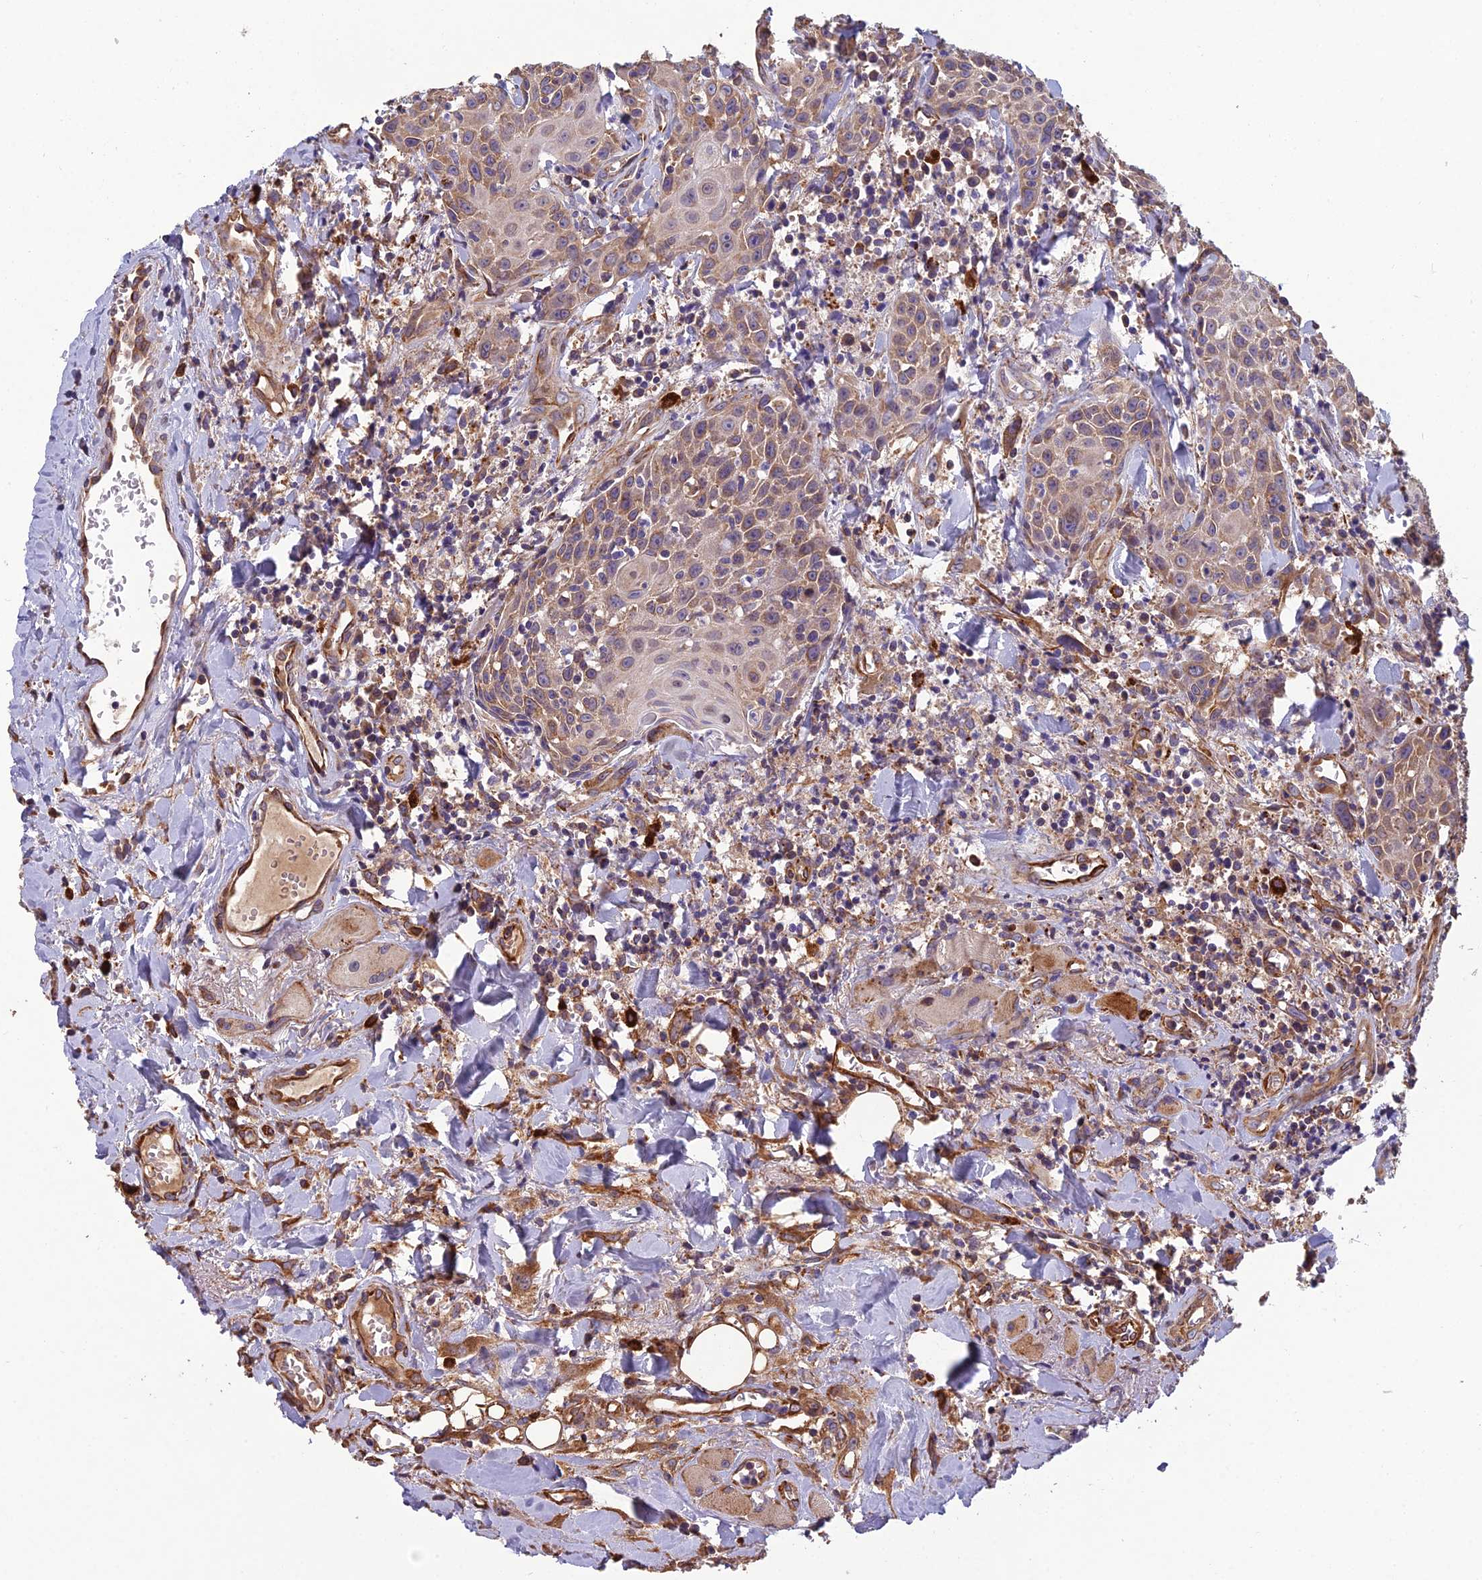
{"staining": {"intensity": "moderate", "quantity": "25%-75%", "location": "cytoplasmic/membranous"}, "tissue": "head and neck cancer", "cell_type": "Tumor cells", "image_type": "cancer", "snomed": [{"axis": "morphology", "description": "Squamous cell carcinoma, NOS"}, {"axis": "topography", "description": "Oral tissue"}, {"axis": "topography", "description": "Head-Neck"}], "caption": "A high-resolution photomicrograph shows immunohistochemistry (IHC) staining of head and neck cancer, which exhibits moderate cytoplasmic/membranous staining in about 25%-75% of tumor cells.", "gene": "SPDL1", "patient": {"sex": "female", "age": 82}}